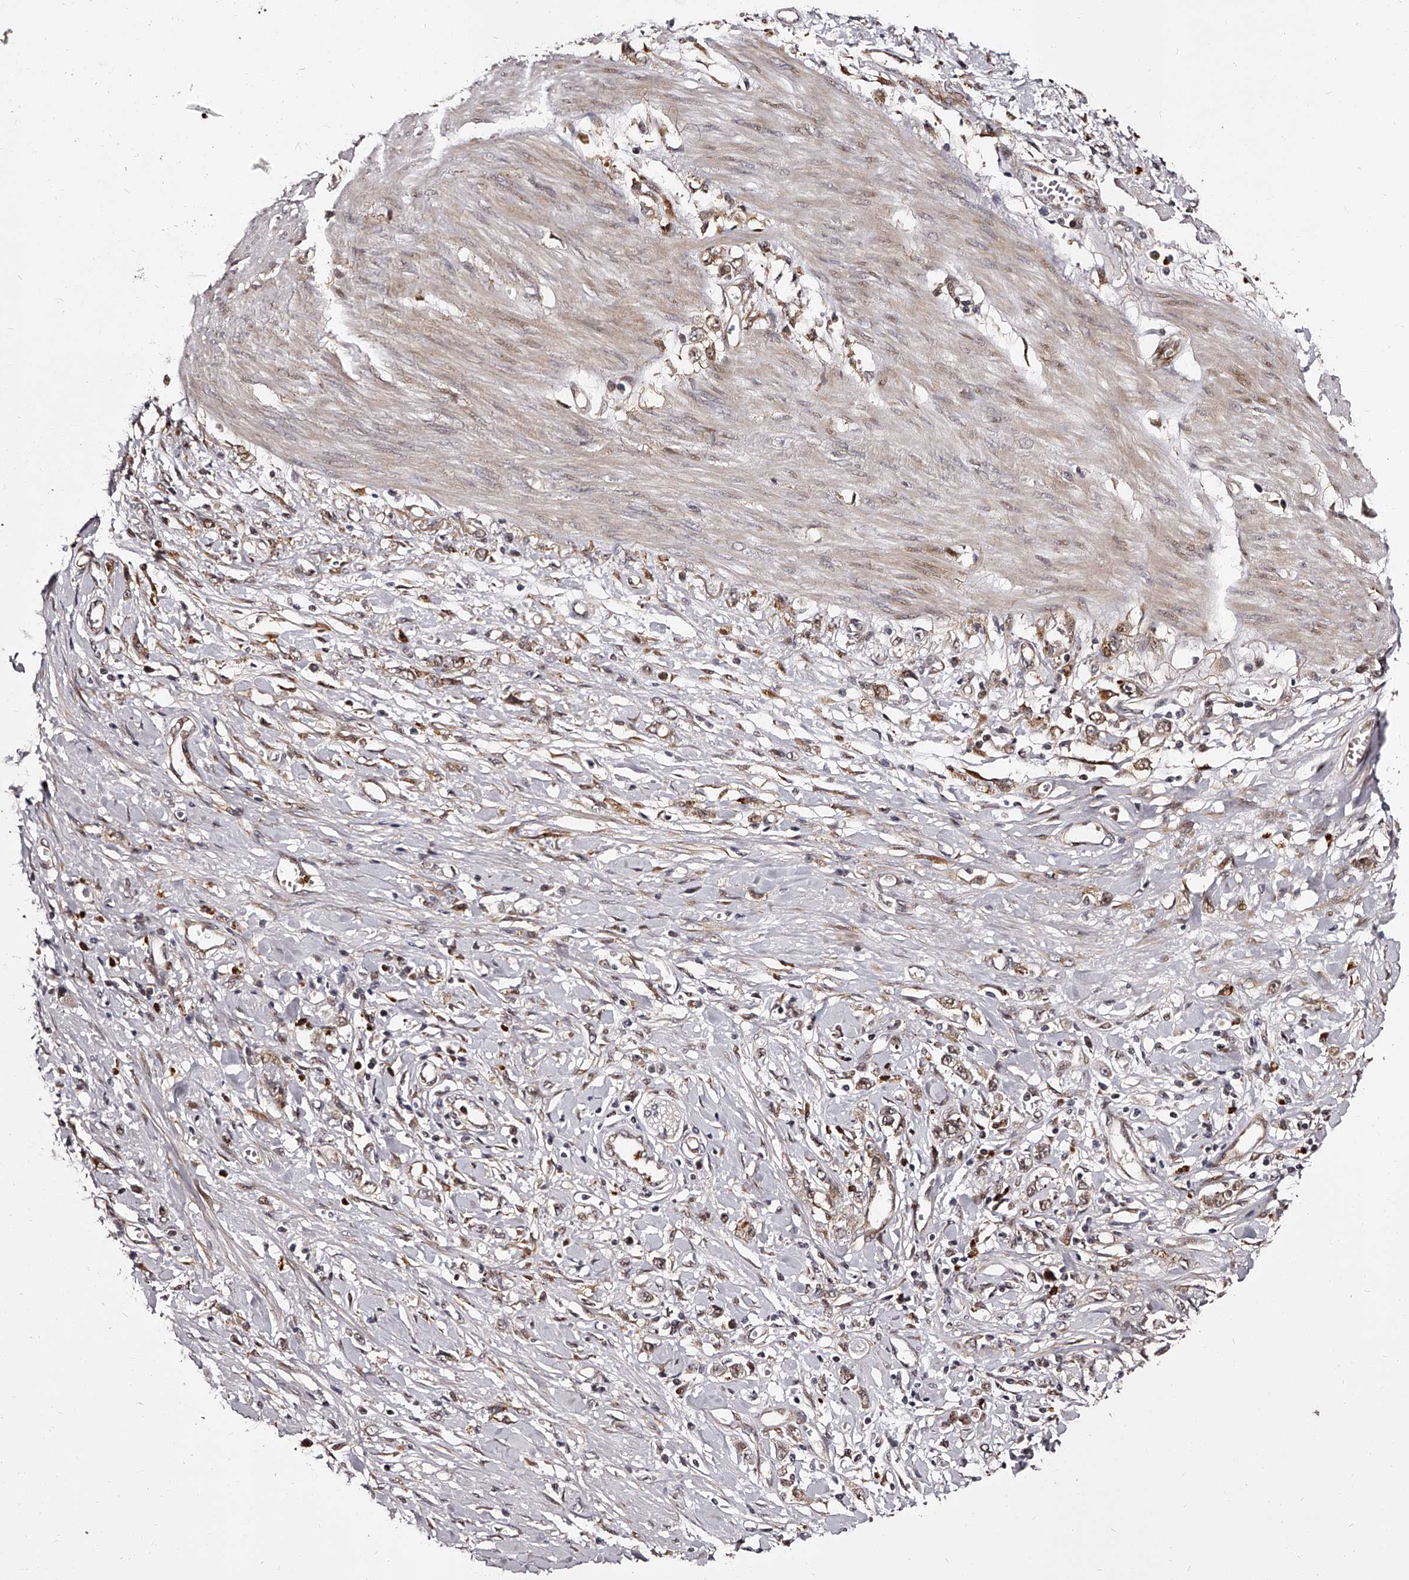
{"staining": {"intensity": "weak", "quantity": "25%-75%", "location": "cytoplasmic/membranous,nuclear"}, "tissue": "stomach cancer", "cell_type": "Tumor cells", "image_type": "cancer", "snomed": [{"axis": "morphology", "description": "Adenocarcinoma, NOS"}, {"axis": "topography", "description": "Stomach"}], "caption": "Immunohistochemistry (DAB (3,3'-diaminobenzidine)) staining of stomach cancer exhibits weak cytoplasmic/membranous and nuclear protein expression in about 25%-75% of tumor cells.", "gene": "RSC1A1", "patient": {"sex": "female", "age": 76}}